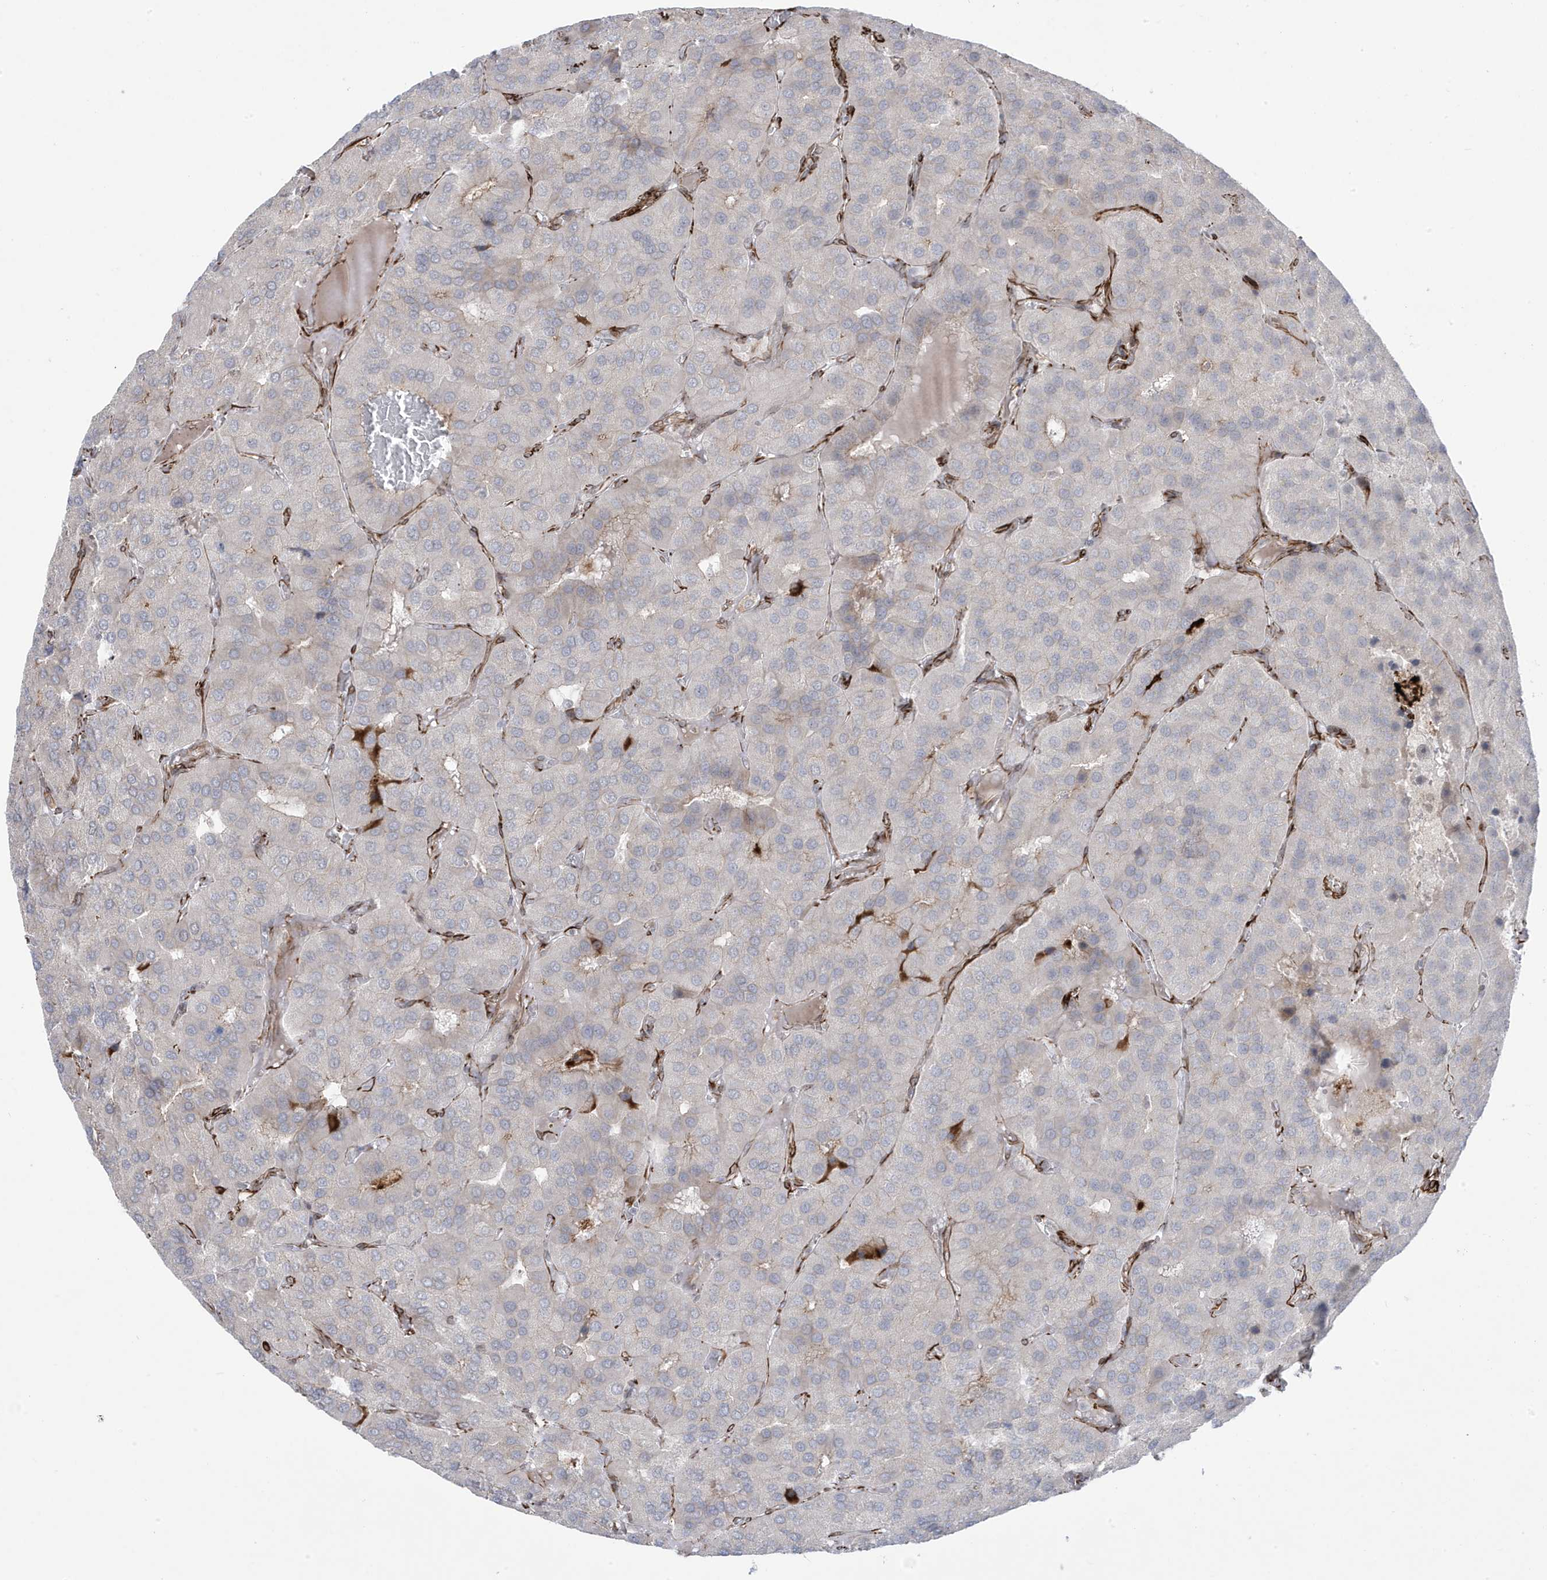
{"staining": {"intensity": "negative", "quantity": "none", "location": "none"}, "tissue": "parathyroid gland", "cell_type": "Glandular cells", "image_type": "normal", "snomed": [{"axis": "morphology", "description": "Normal tissue, NOS"}, {"axis": "morphology", "description": "Adenoma, NOS"}, {"axis": "topography", "description": "Parathyroid gland"}], "caption": "Protein analysis of benign parathyroid gland reveals no significant expression in glandular cells.", "gene": "ADAMTSL3", "patient": {"sex": "female", "age": 86}}